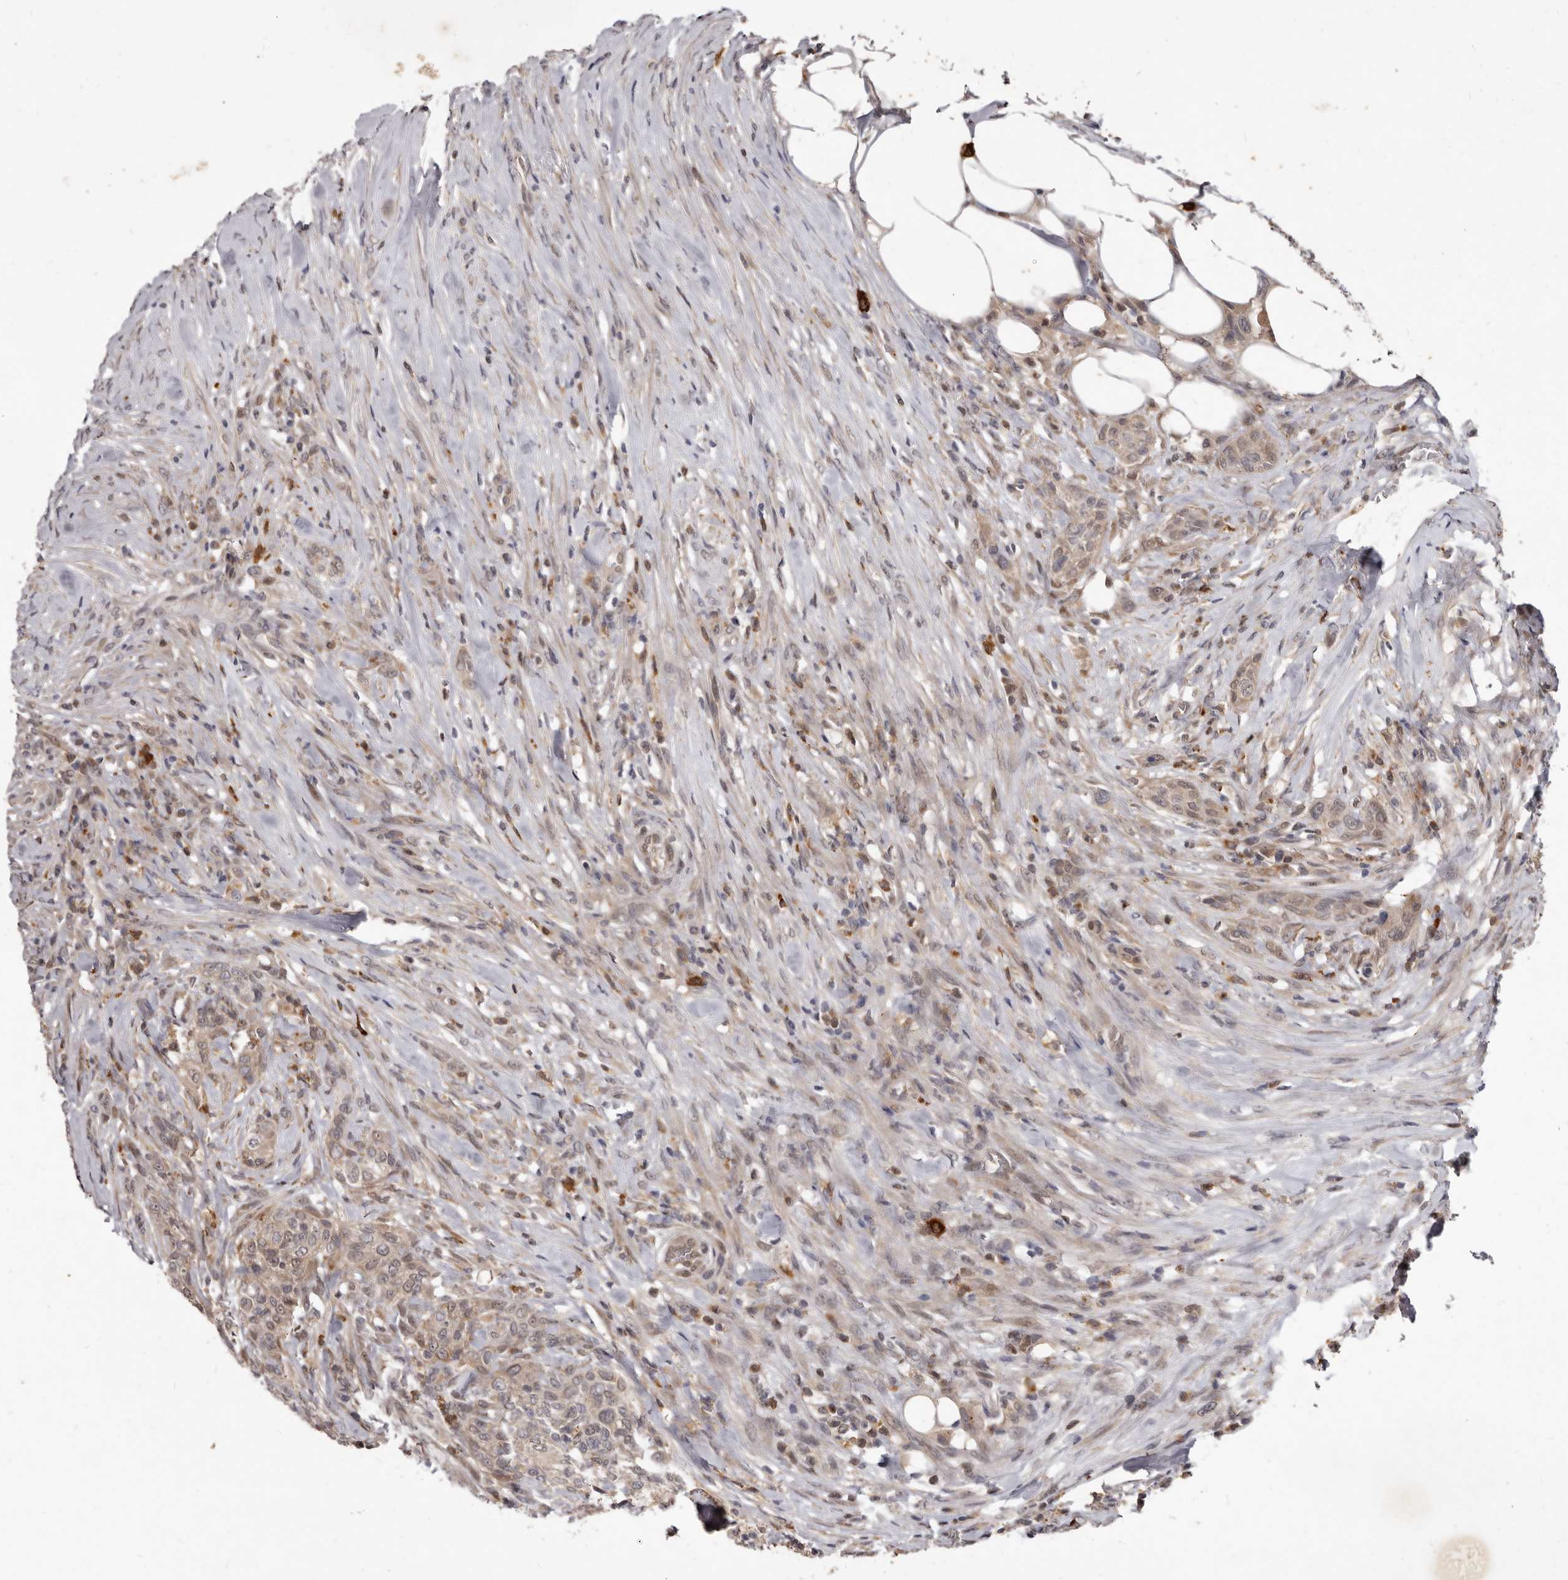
{"staining": {"intensity": "weak", "quantity": "<25%", "location": "cytoplasmic/membranous,nuclear"}, "tissue": "urothelial cancer", "cell_type": "Tumor cells", "image_type": "cancer", "snomed": [{"axis": "morphology", "description": "Urothelial carcinoma, High grade"}, {"axis": "topography", "description": "Urinary bladder"}], "caption": "Tumor cells show no significant protein positivity in urothelial carcinoma (high-grade).", "gene": "ACLY", "patient": {"sex": "male", "age": 35}}